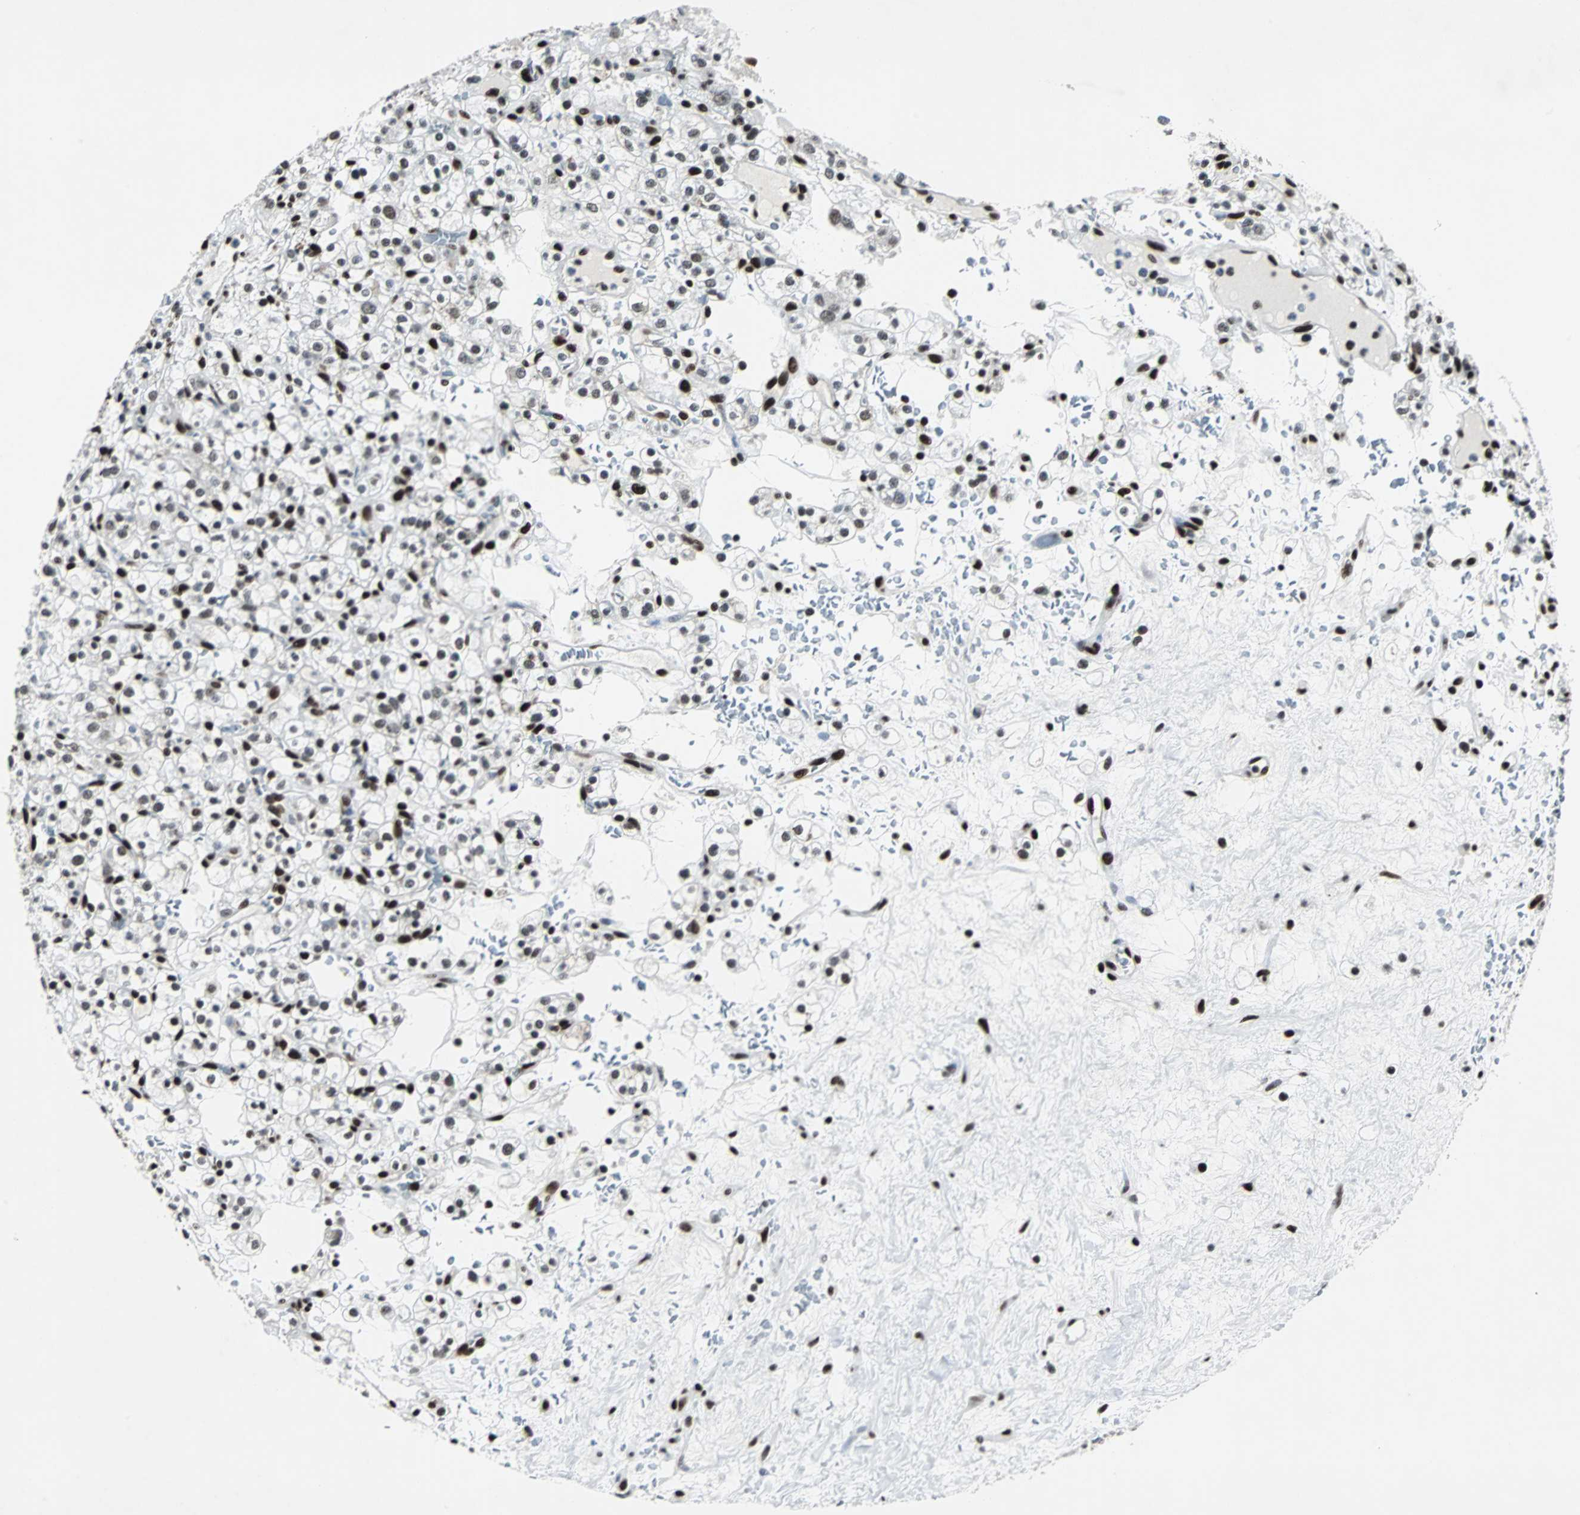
{"staining": {"intensity": "strong", "quantity": ">75%", "location": "nuclear"}, "tissue": "renal cancer", "cell_type": "Tumor cells", "image_type": "cancer", "snomed": [{"axis": "morphology", "description": "Normal tissue, NOS"}, {"axis": "morphology", "description": "Adenocarcinoma, NOS"}, {"axis": "topography", "description": "Kidney"}], "caption": "Protein expression analysis of renal cancer displays strong nuclear positivity in about >75% of tumor cells.", "gene": "MEF2D", "patient": {"sex": "female", "age": 72}}